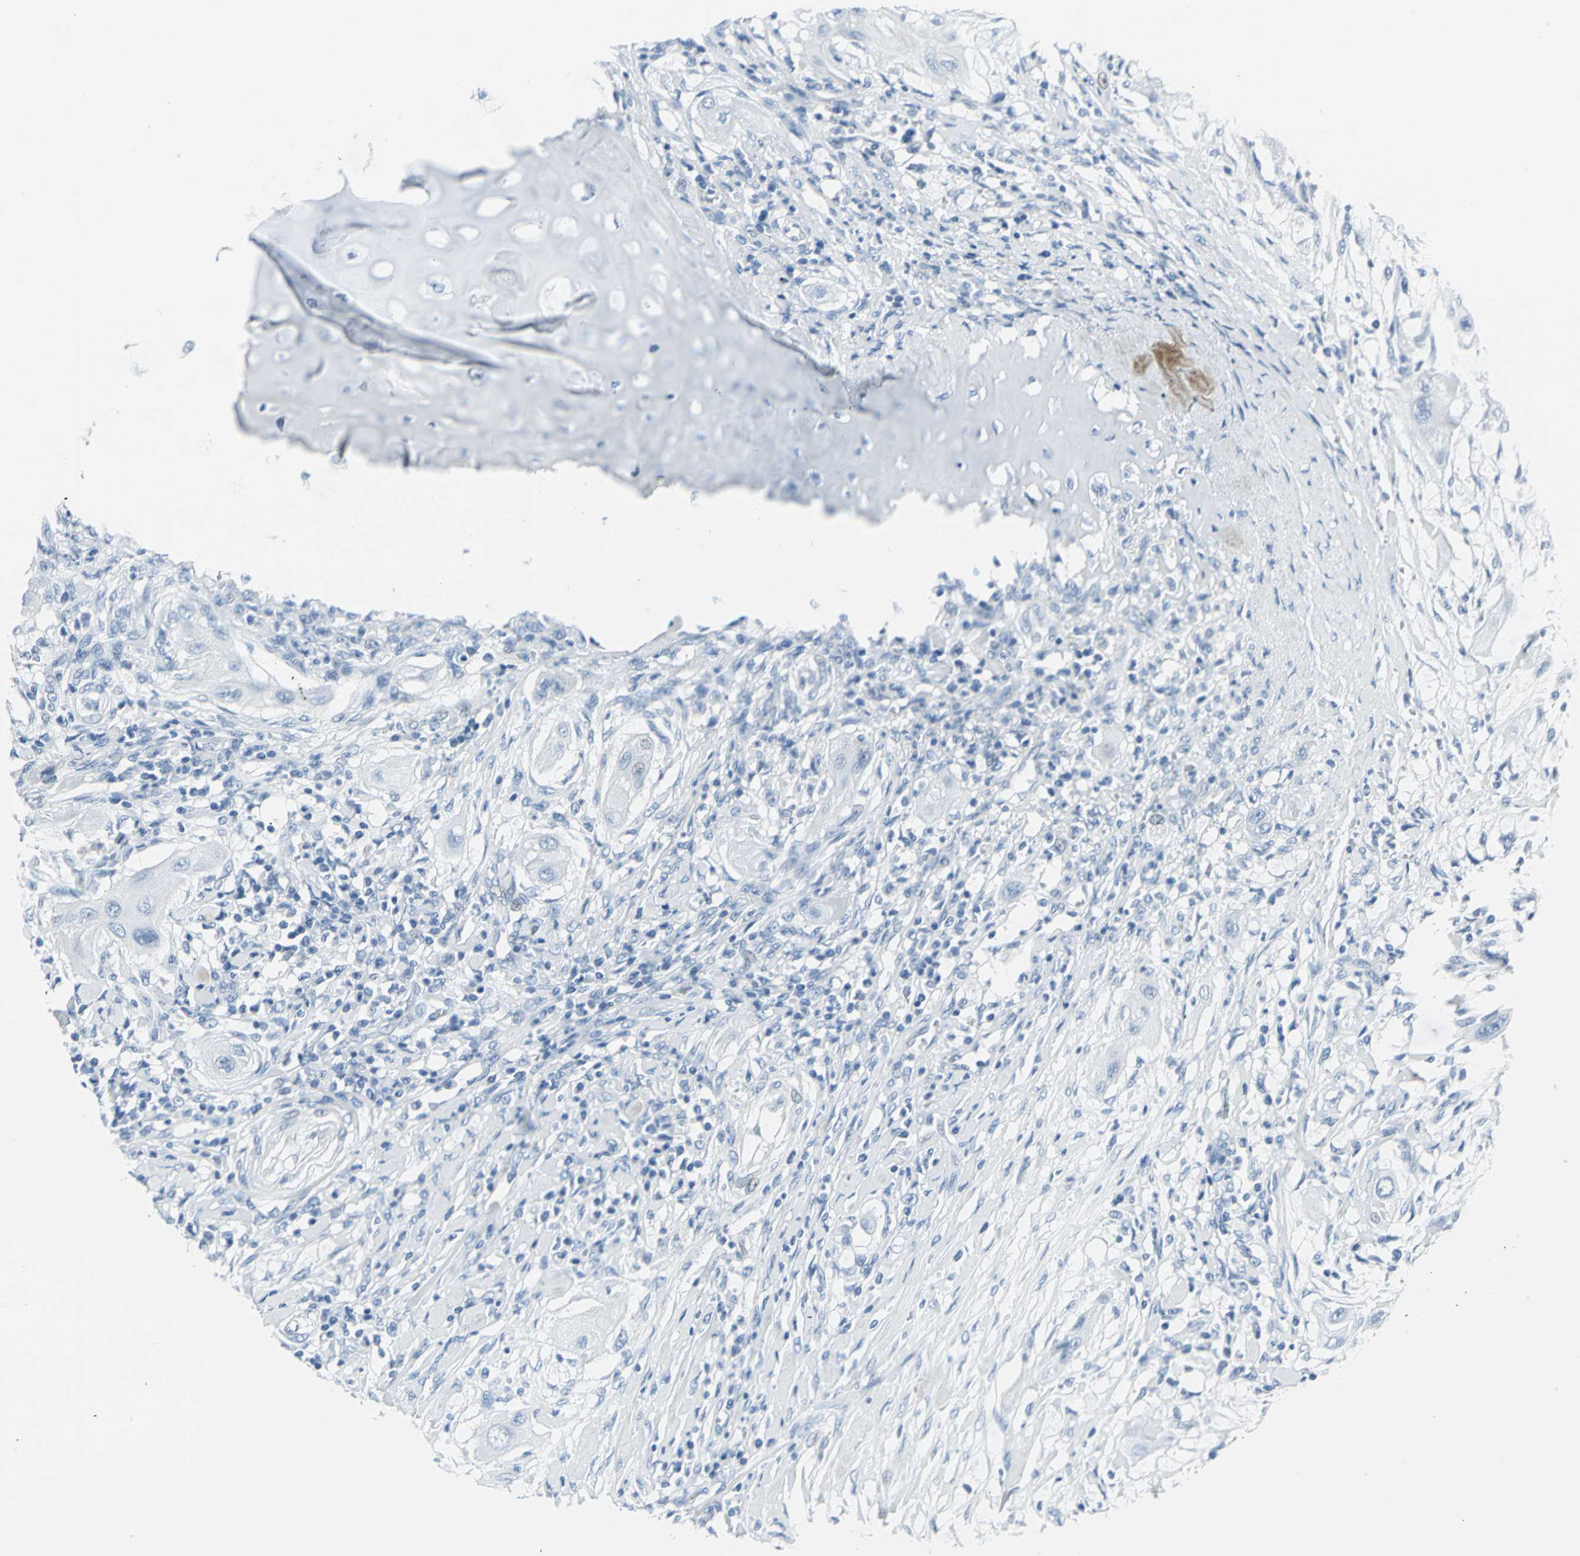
{"staining": {"intensity": "negative", "quantity": "none", "location": "none"}, "tissue": "lung cancer", "cell_type": "Tumor cells", "image_type": "cancer", "snomed": [{"axis": "morphology", "description": "Squamous cell carcinoma, NOS"}, {"axis": "topography", "description": "Lung"}], "caption": "Lung cancer was stained to show a protein in brown. There is no significant staining in tumor cells.", "gene": "CYB5A", "patient": {"sex": "female", "age": 47}}